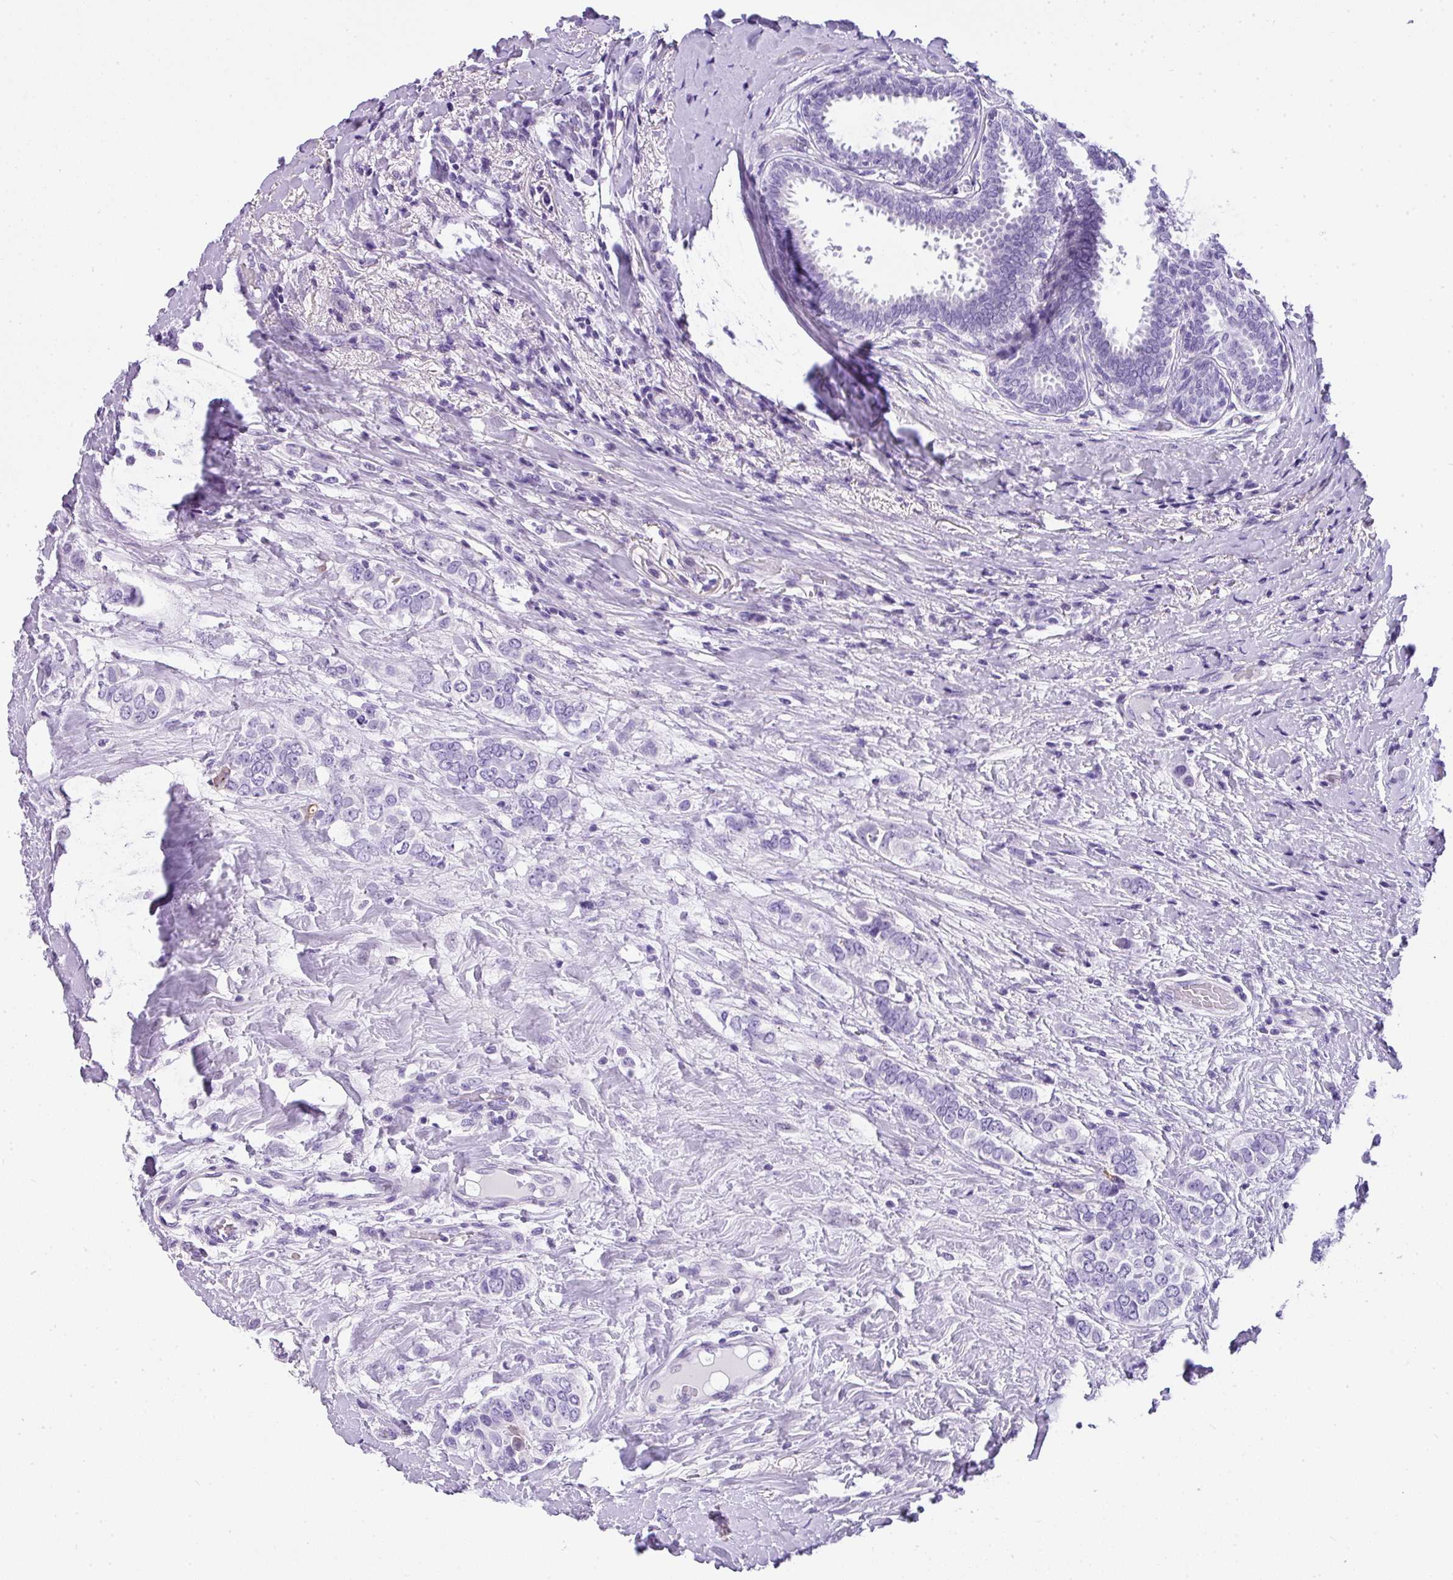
{"staining": {"intensity": "negative", "quantity": "none", "location": "none"}, "tissue": "breast cancer", "cell_type": "Tumor cells", "image_type": "cancer", "snomed": [{"axis": "morphology", "description": "Lobular carcinoma"}, {"axis": "topography", "description": "Breast"}], "caption": "Breast lobular carcinoma was stained to show a protein in brown. There is no significant expression in tumor cells.", "gene": "MUC21", "patient": {"sex": "female", "age": 51}}